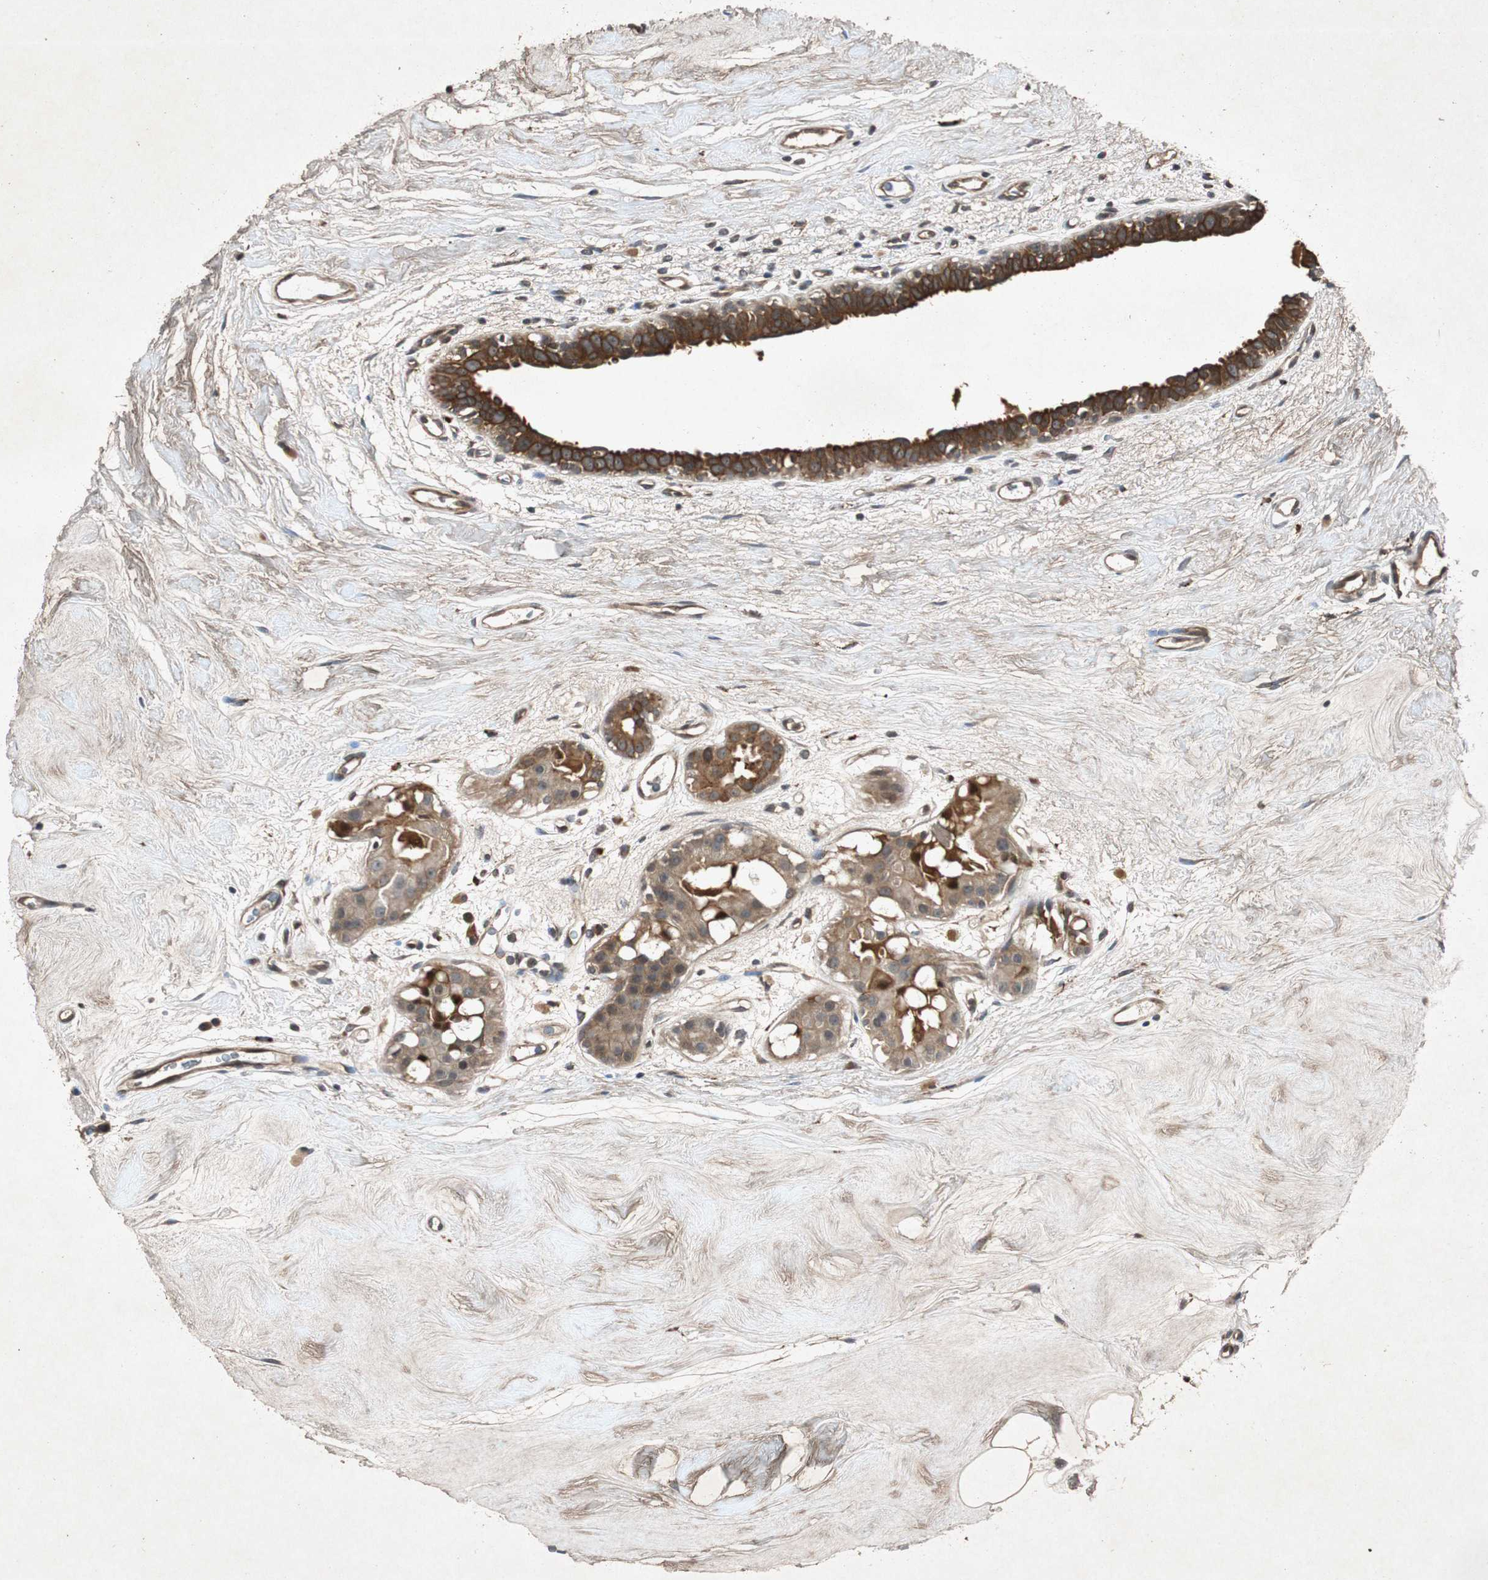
{"staining": {"intensity": "moderate", "quantity": ">75%", "location": "cytoplasmic/membranous"}, "tissue": "breast cancer", "cell_type": "Tumor cells", "image_type": "cancer", "snomed": [{"axis": "morphology", "description": "Duct carcinoma"}, {"axis": "topography", "description": "Breast"}], "caption": "Protein staining of breast cancer tissue shows moderate cytoplasmic/membranous staining in approximately >75% of tumor cells.", "gene": "SLIT2", "patient": {"sex": "female", "age": 40}}